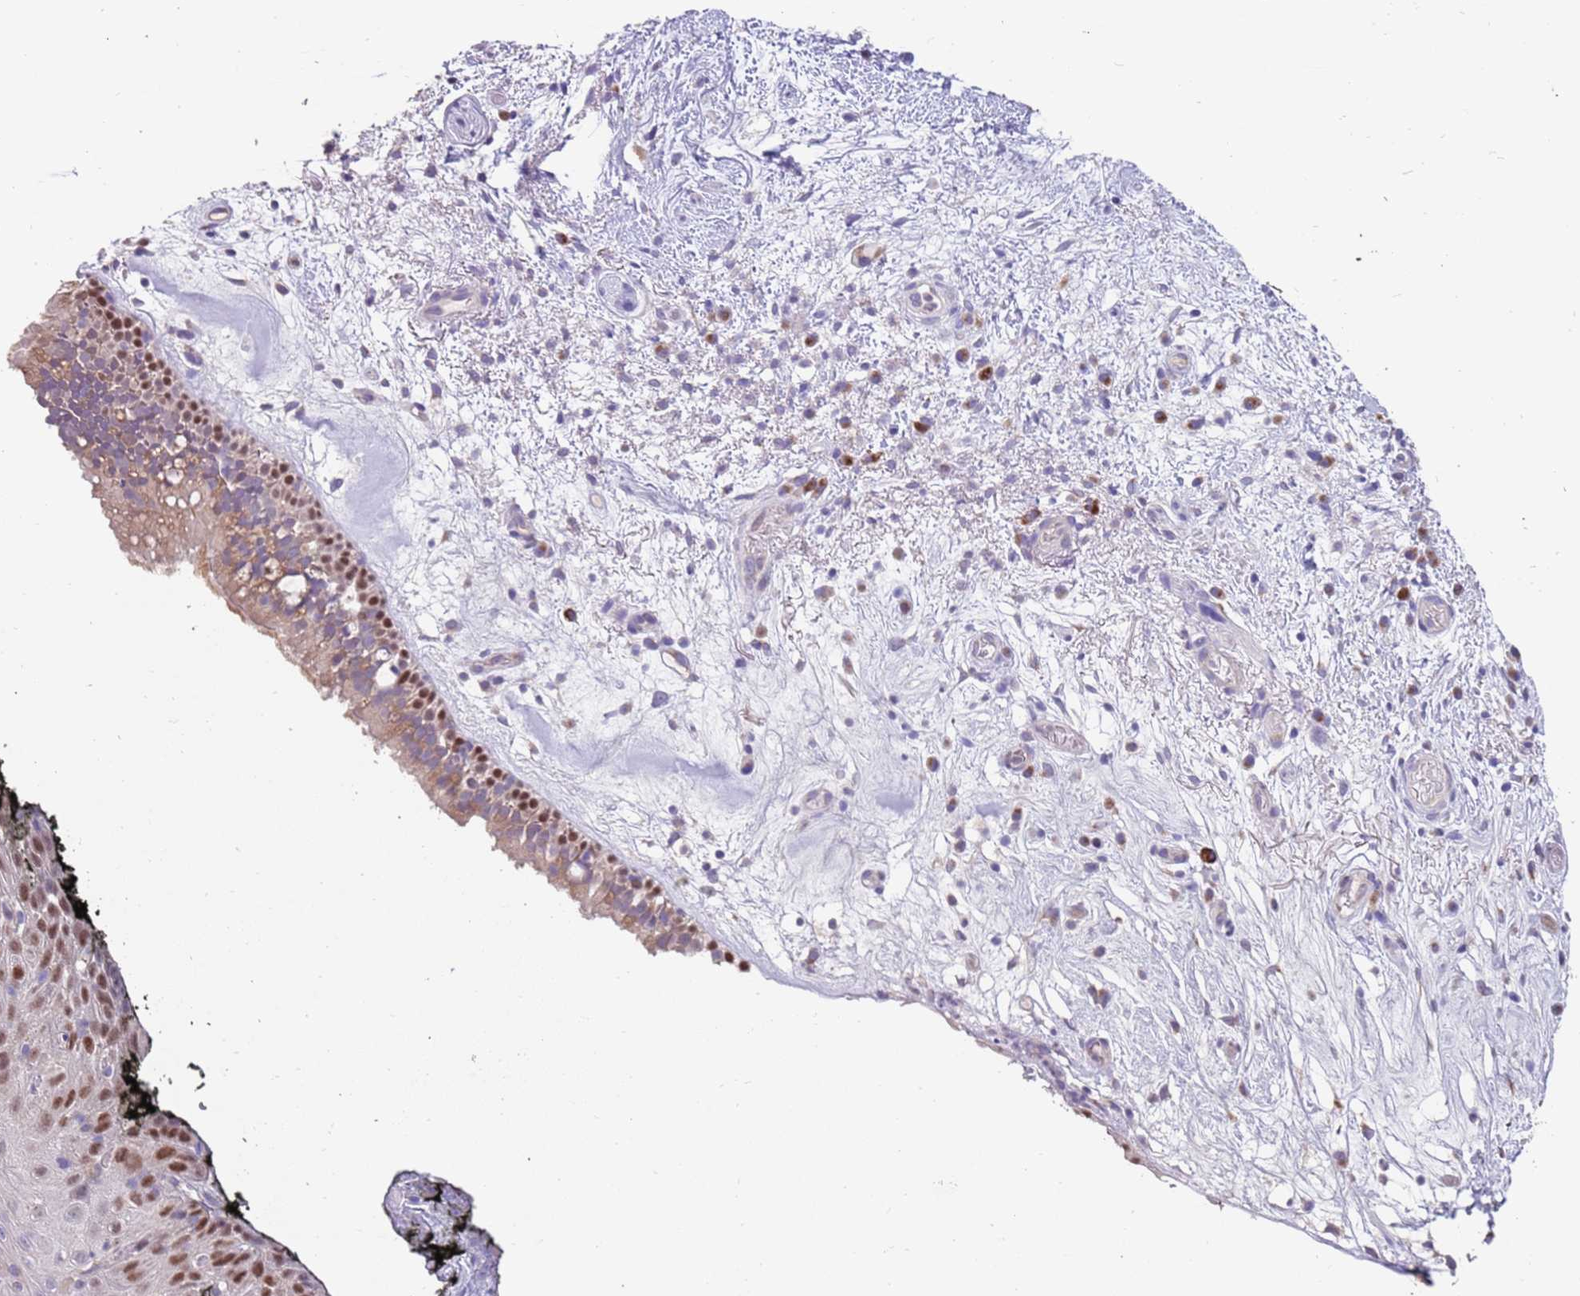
{"staining": {"intensity": "moderate", "quantity": "25%-75%", "location": "nuclear"}, "tissue": "nasopharynx", "cell_type": "Respiratory epithelial cells", "image_type": "normal", "snomed": [{"axis": "morphology", "description": "Normal tissue, NOS"}, {"axis": "morphology", "description": "Squamous cell carcinoma, NOS"}, {"axis": "topography", "description": "Nasopharynx"}, {"axis": "topography", "description": "Head-Neck"}], "caption": "Human nasopharynx stained with a brown dye reveals moderate nuclear positive positivity in about 25%-75% of respiratory epithelial cells.", "gene": "ZNF746", "patient": {"sex": "male", "age": 85}}